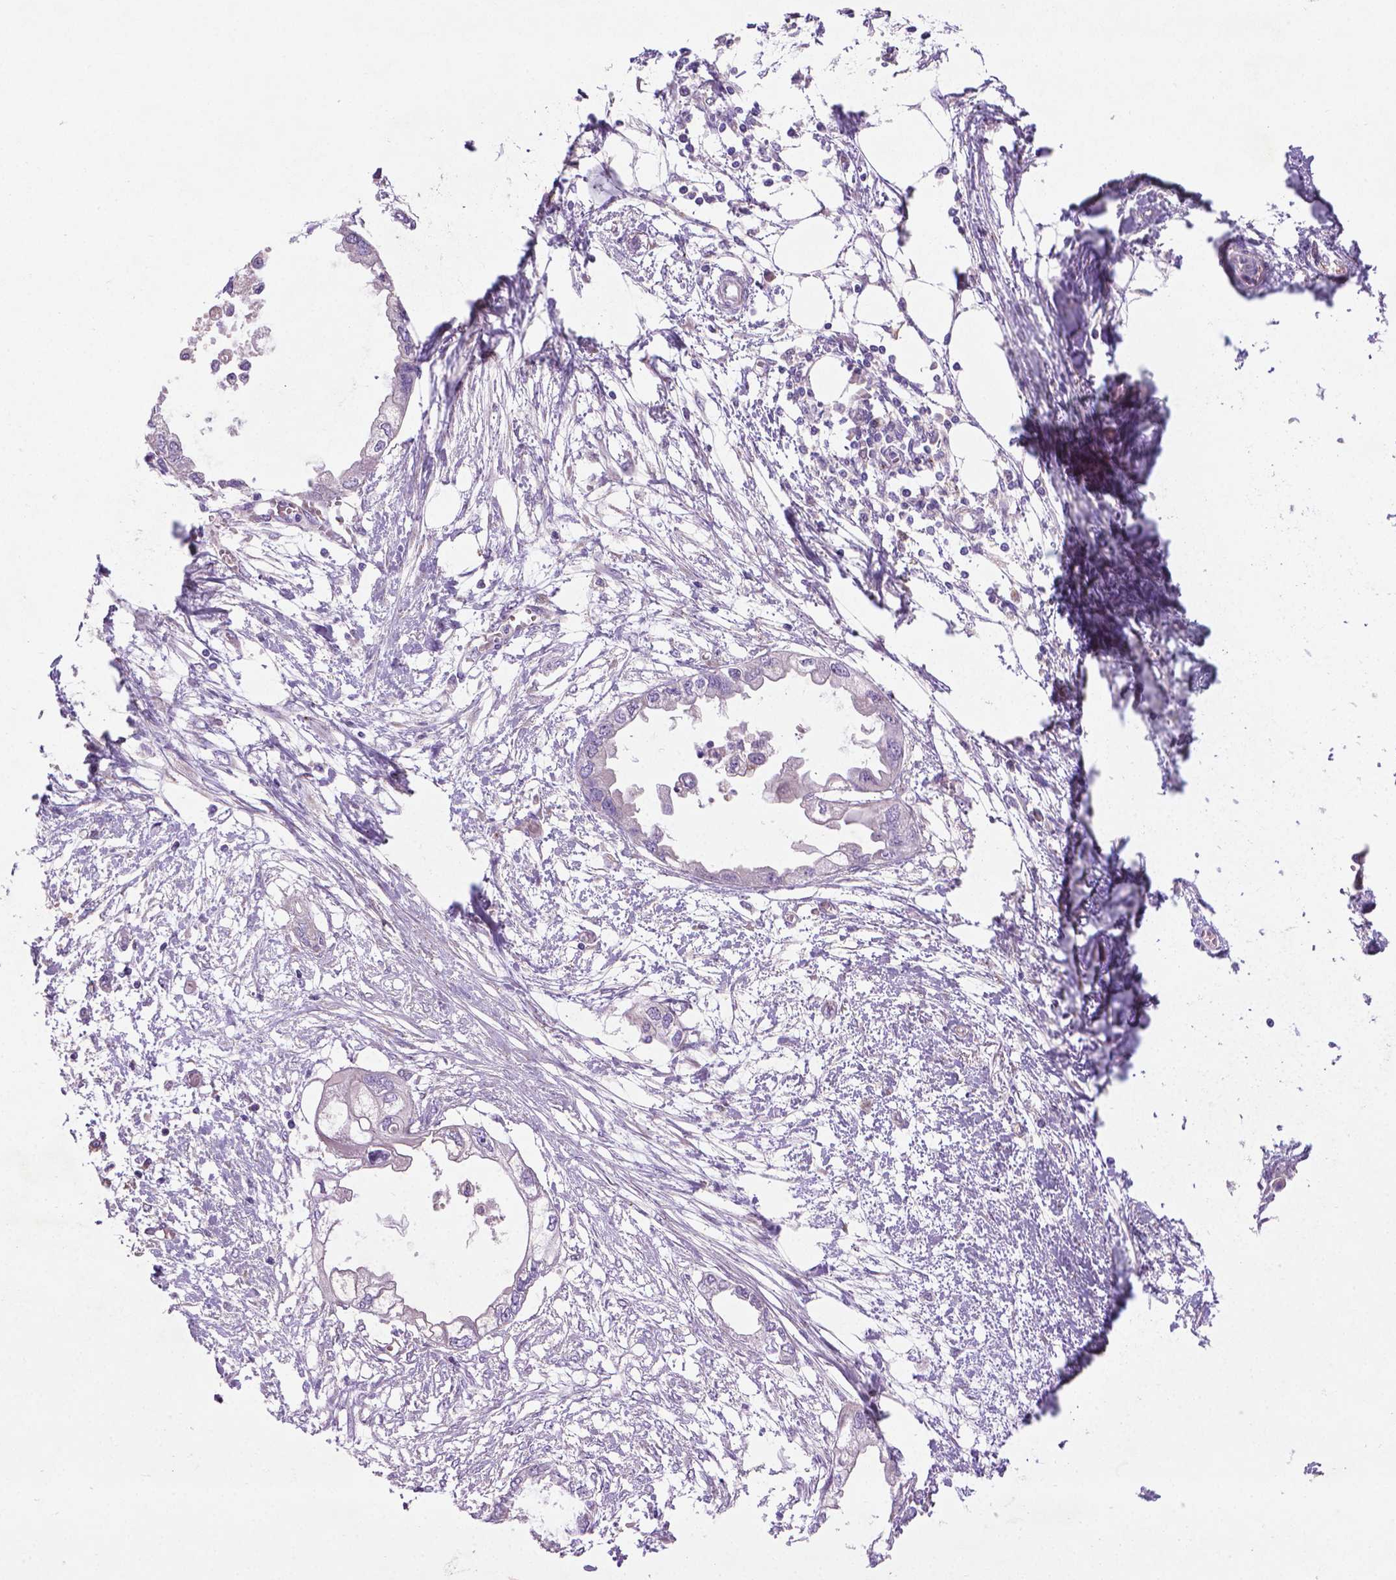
{"staining": {"intensity": "negative", "quantity": "none", "location": "none"}, "tissue": "endometrial cancer", "cell_type": "Tumor cells", "image_type": "cancer", "snomed": [{"axis": "morphology", "description": "Adenocarcinoma, NOS"}, {"axis": "morphology", "description": "Adenocarcinoma, metastatic, NOS"}, {"axis": "topography", "description": "Adipose tissue"}, {"axis": "topography", "description": "Endometrium"}], "caption": "The histopathology image displays no significant expression in tumor cells of endometrial cancer.", "gene": "CCER2", "patient": {"sex": "female", "age": 67}}